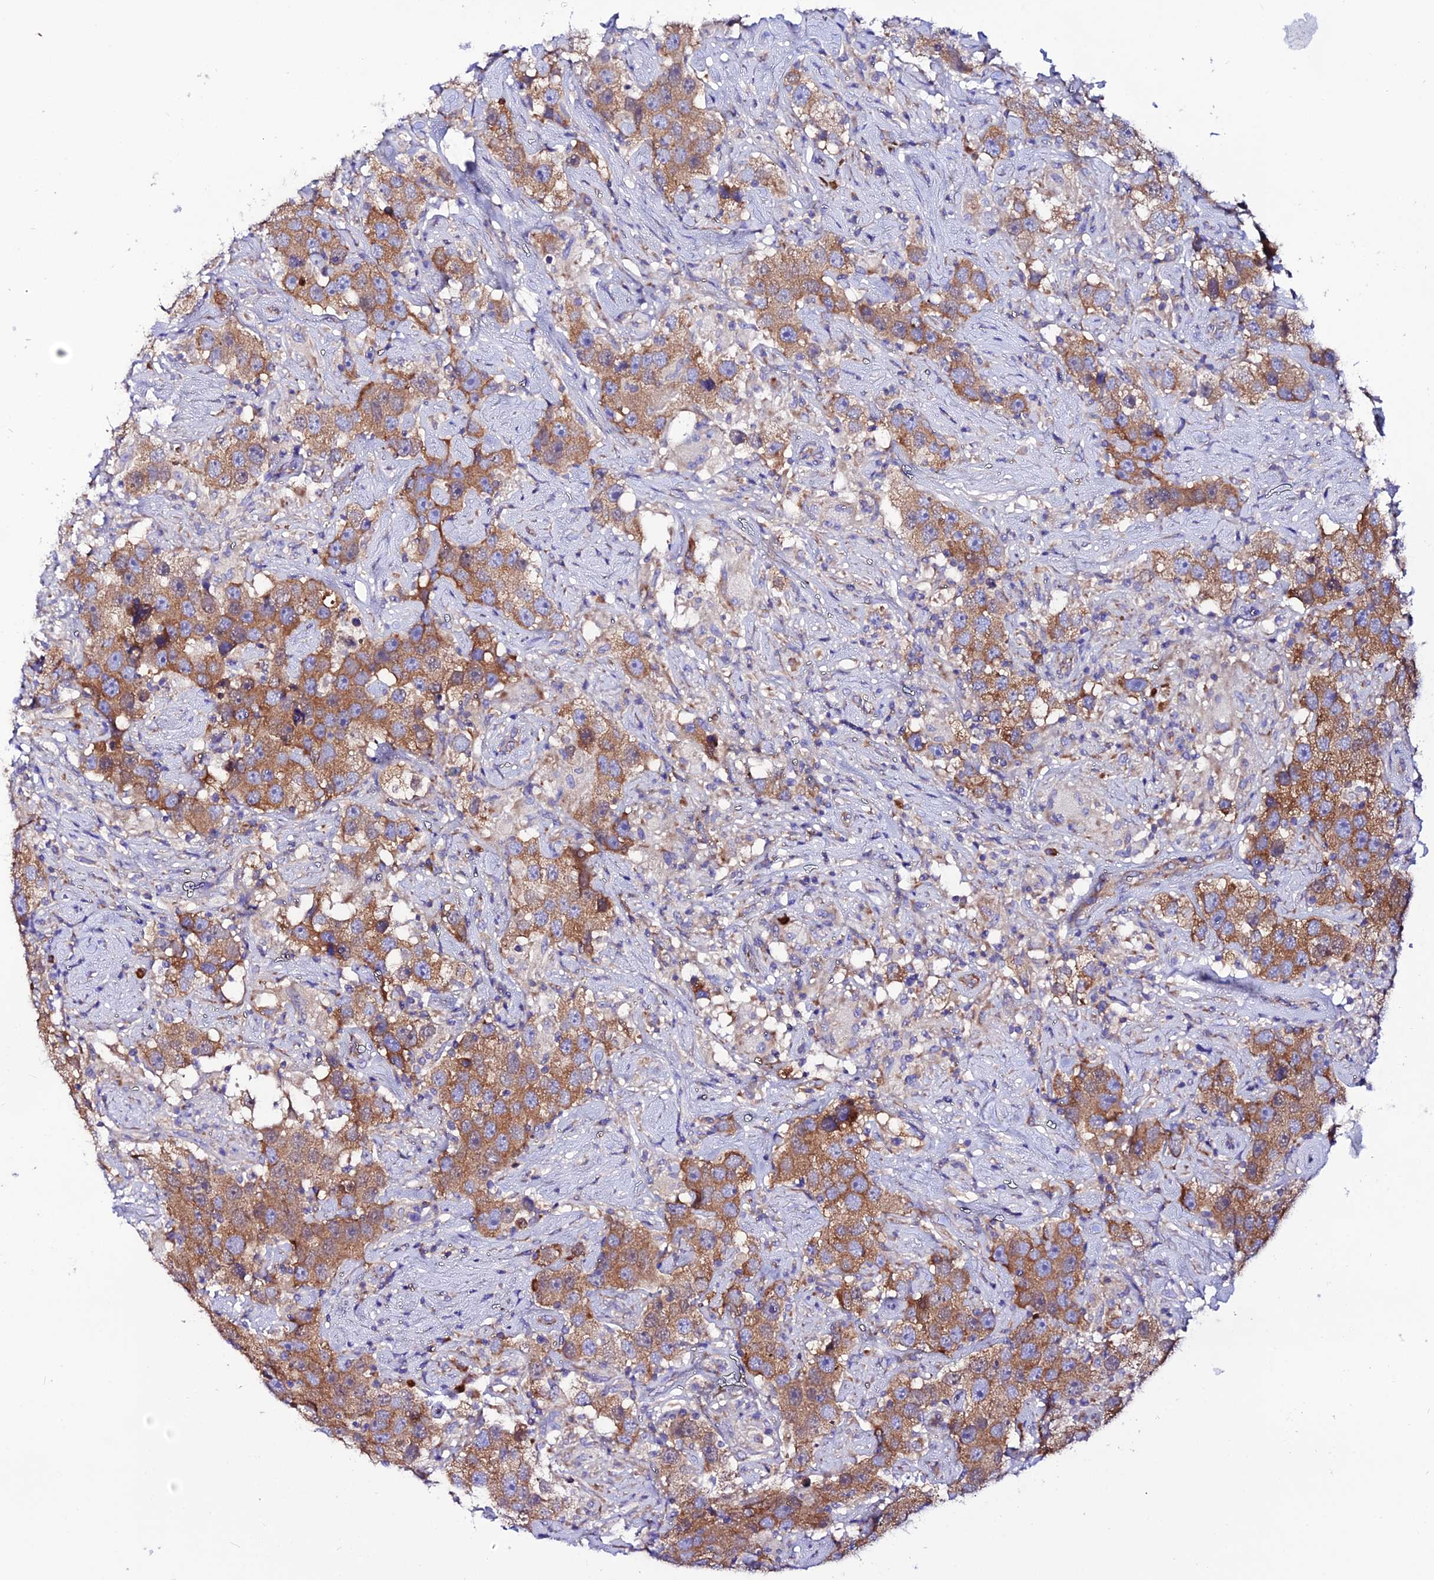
{"staining": {"intensity": "moderate", "quantity": ">75%", "location": "cytoplasmic/membranous"}, "tissue": "testis cancer", "cell_type": "Tumor cells", "image_type": "cancer", "snomed": [{"axis": "morphology", "description": "Seminoma, NOS"}, {"axis": "topography", "description": "Testis"}], "caption": "Protein staining displays moderate cytoplasmic/membranous positivity in about >75% of tumor cells in testis seminoma.", "gene": "EEF1G", "patient": {"sex": "male", "age": 49}}